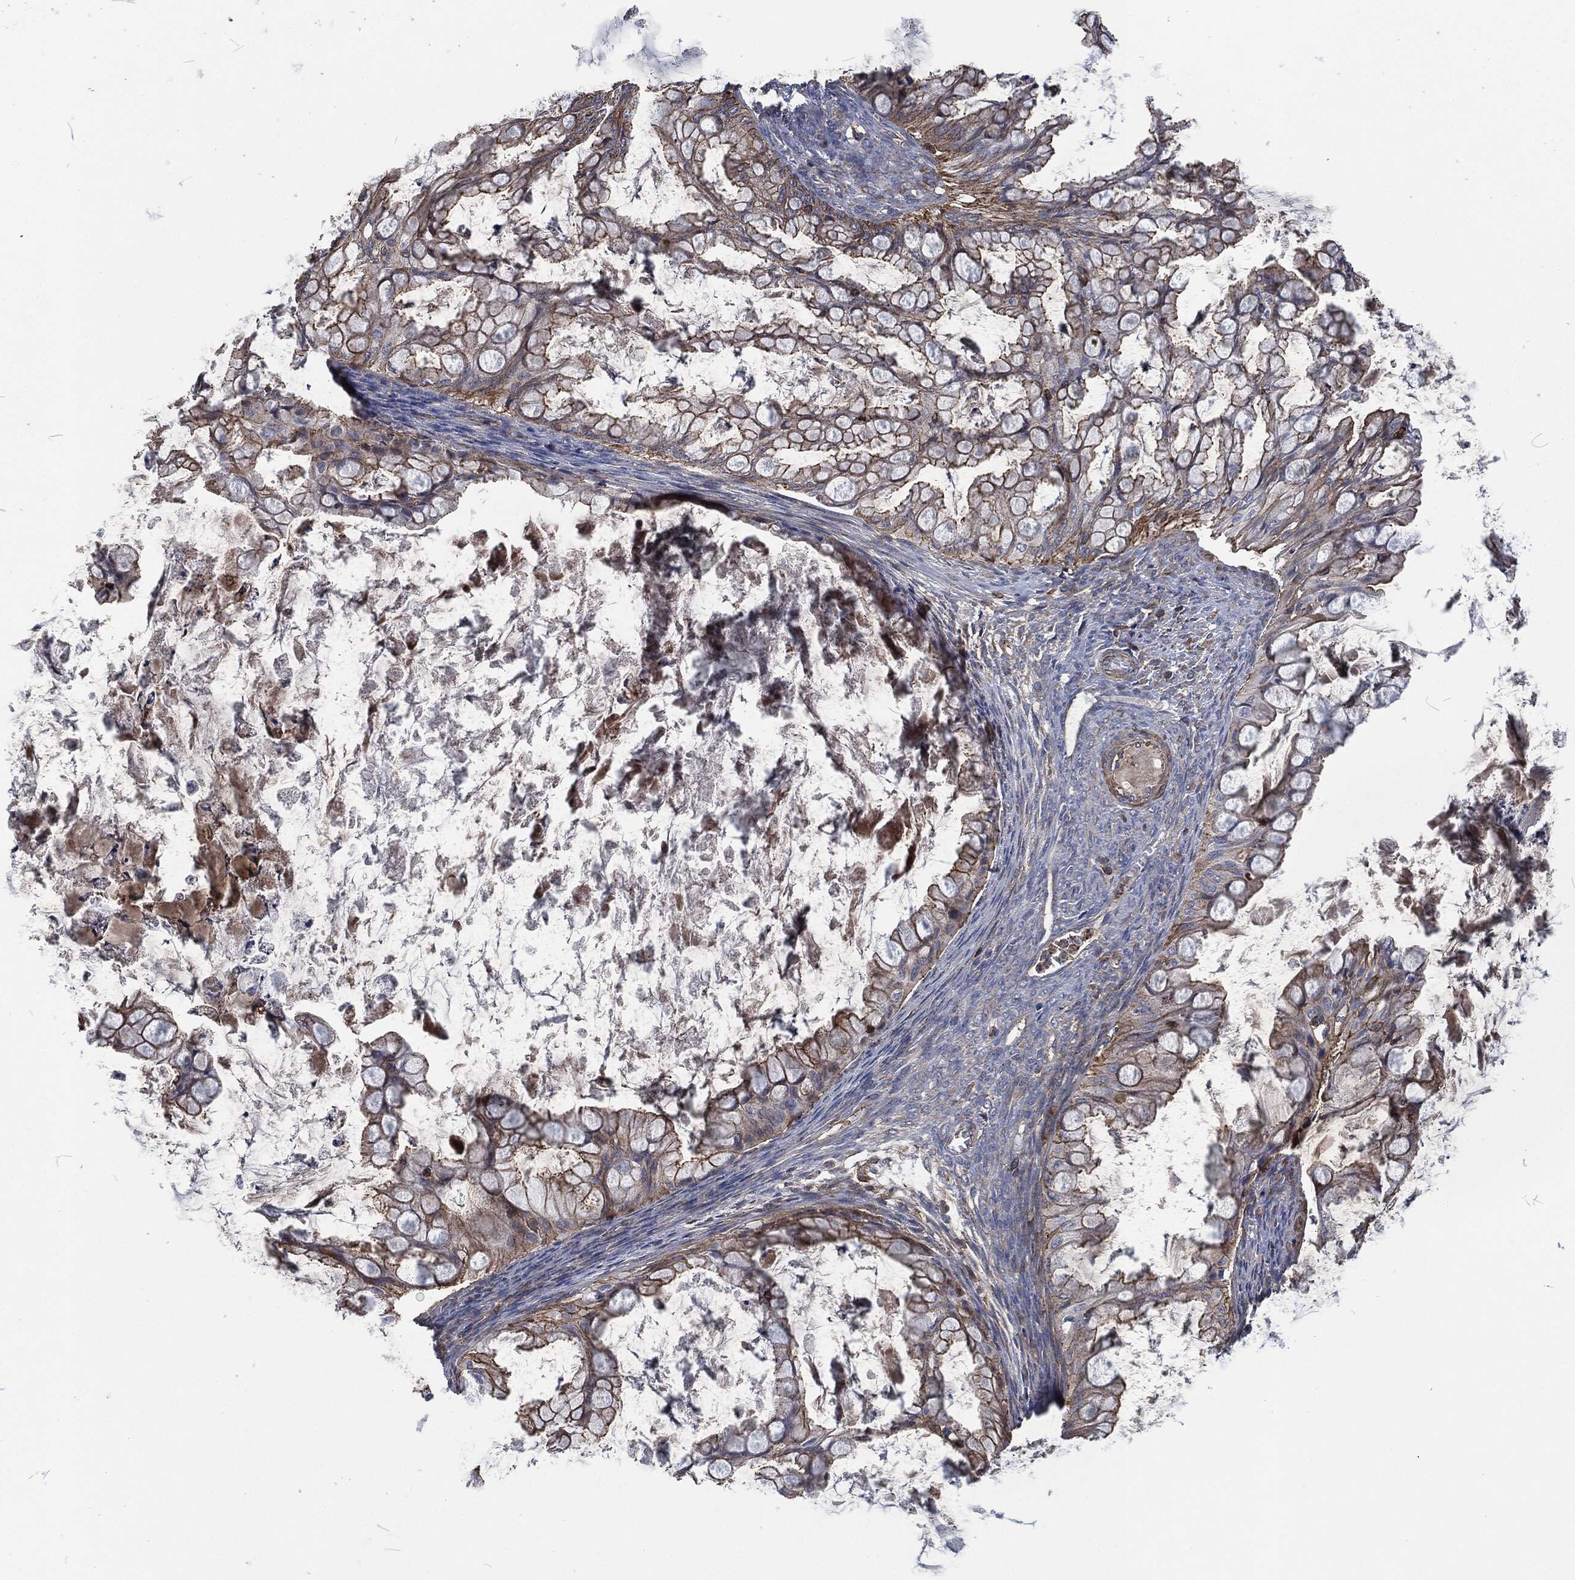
{"staining": {"intensity": "strong", "quantity": ">75%", "location": "cytoplasmic/membranous"}, "tissue": "ovarian cancer", "cell_type": "Tumor cells", "image_type": "cancer", "snomed": [{"axis": "morphology", "description": "Cystadenocarcinoma, mucinous, NOS"}, {"axis": "topography", "description": "Ovary"}], "caption": "Mucinous cystadenocarcinoma (ovarian) stained with a brown dye reveals strong cytoplasmic/membranous positive staining in about >75% of tumor cells.", "gene": "LGALS9", "patient": {"sex": "female", "age": 35}}